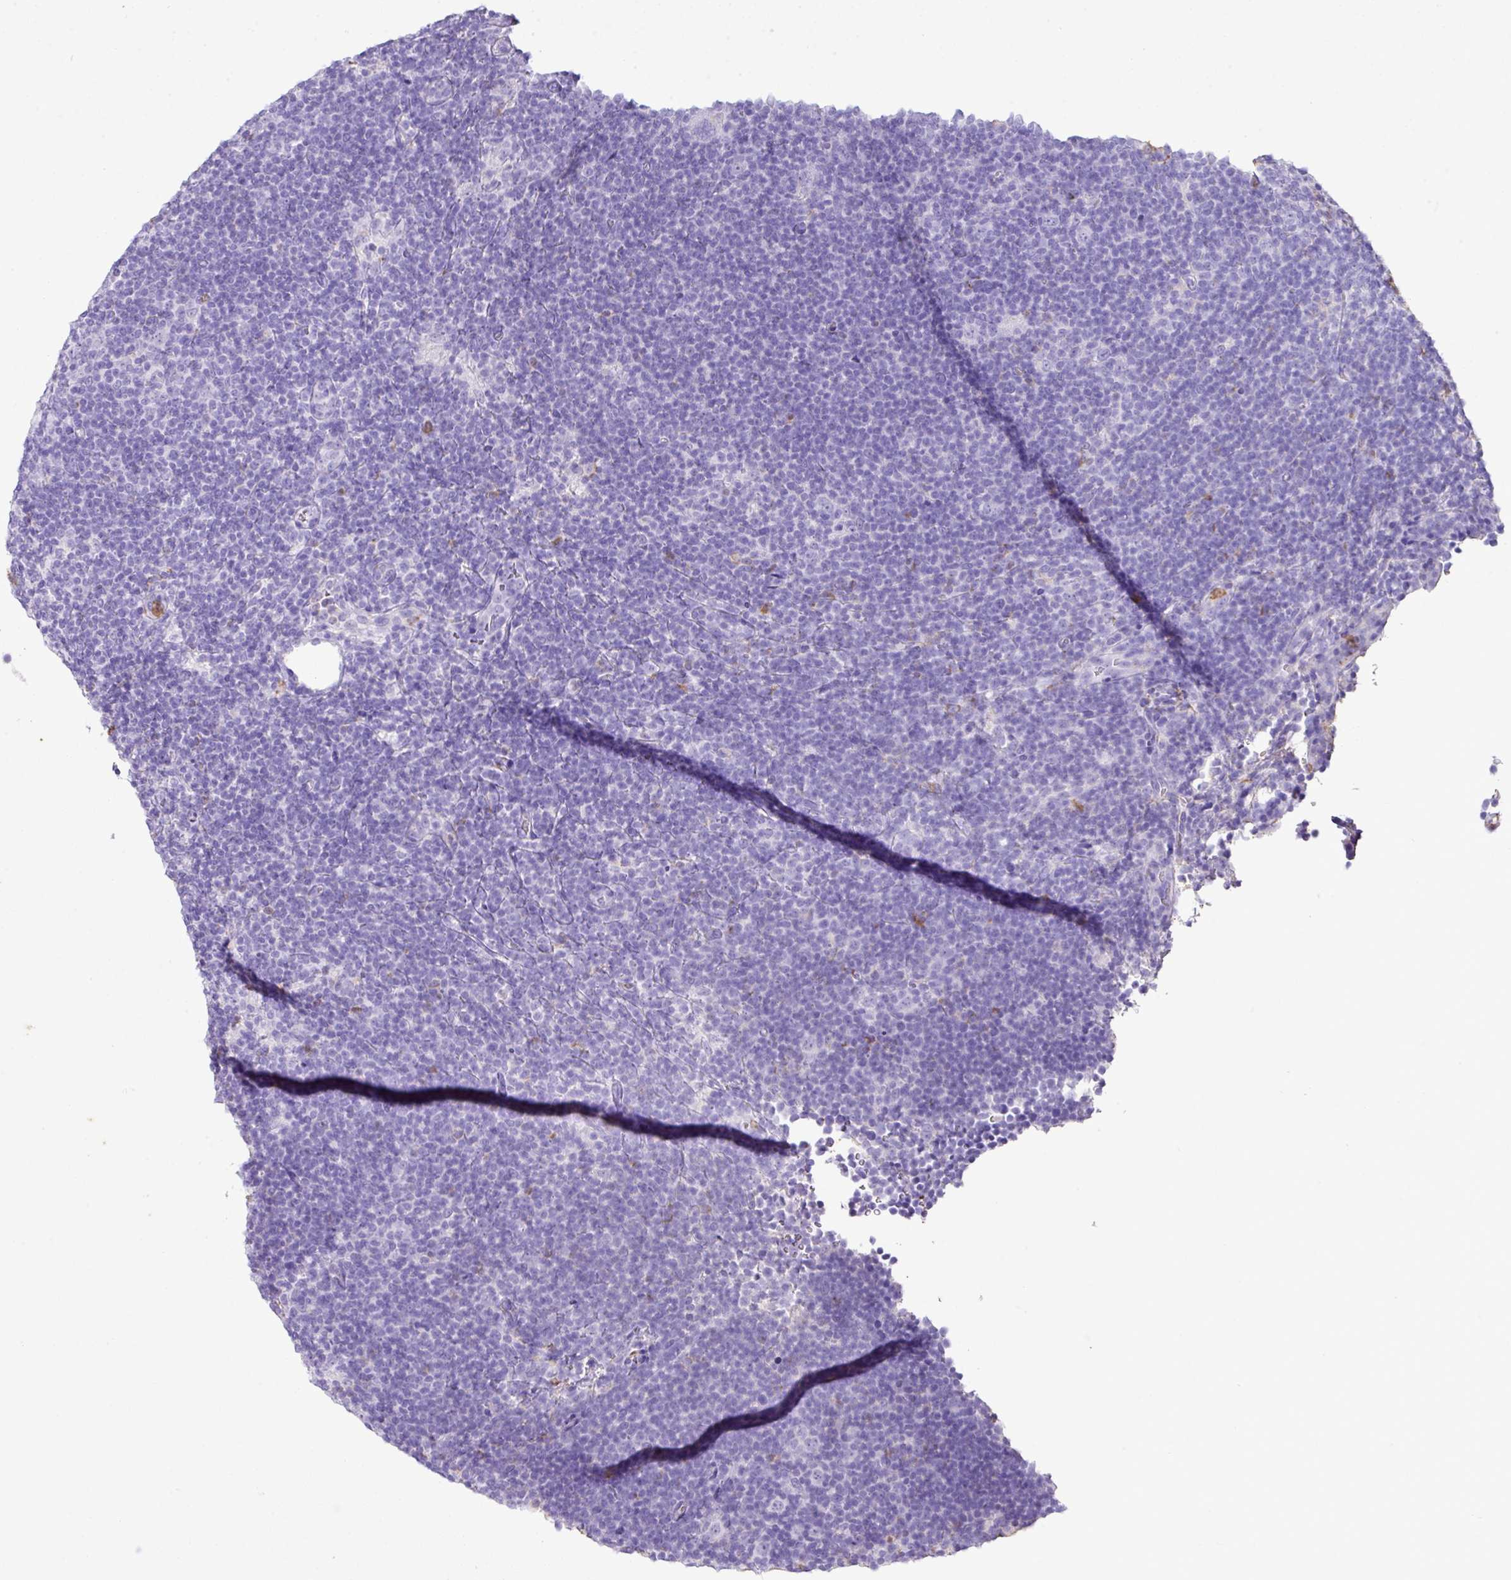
{"staining": {"intensity": "negative", "quantity": "none", "location": "none"}, "tissue": "lymphoma", "cell_type": "Tumor cells", "image_type": "cancer", "snomed": [{"axis": "morphology", "description": "Hodgkin's disease, NOS"}, {"axis": "topography", "description": "Lymph node"}], "caption": "DAB (3,3'-diaminobenzidine) immunohistochemical staining of human lymphoma shows no significant expression in tumor cells. (Brightfield microscopy of DAB (3,3'-diaminobenzidine) immunohistochemistry at high magnification).", "gene": "KCNJ11", "patient": {"sex": "female", "age": 57}}